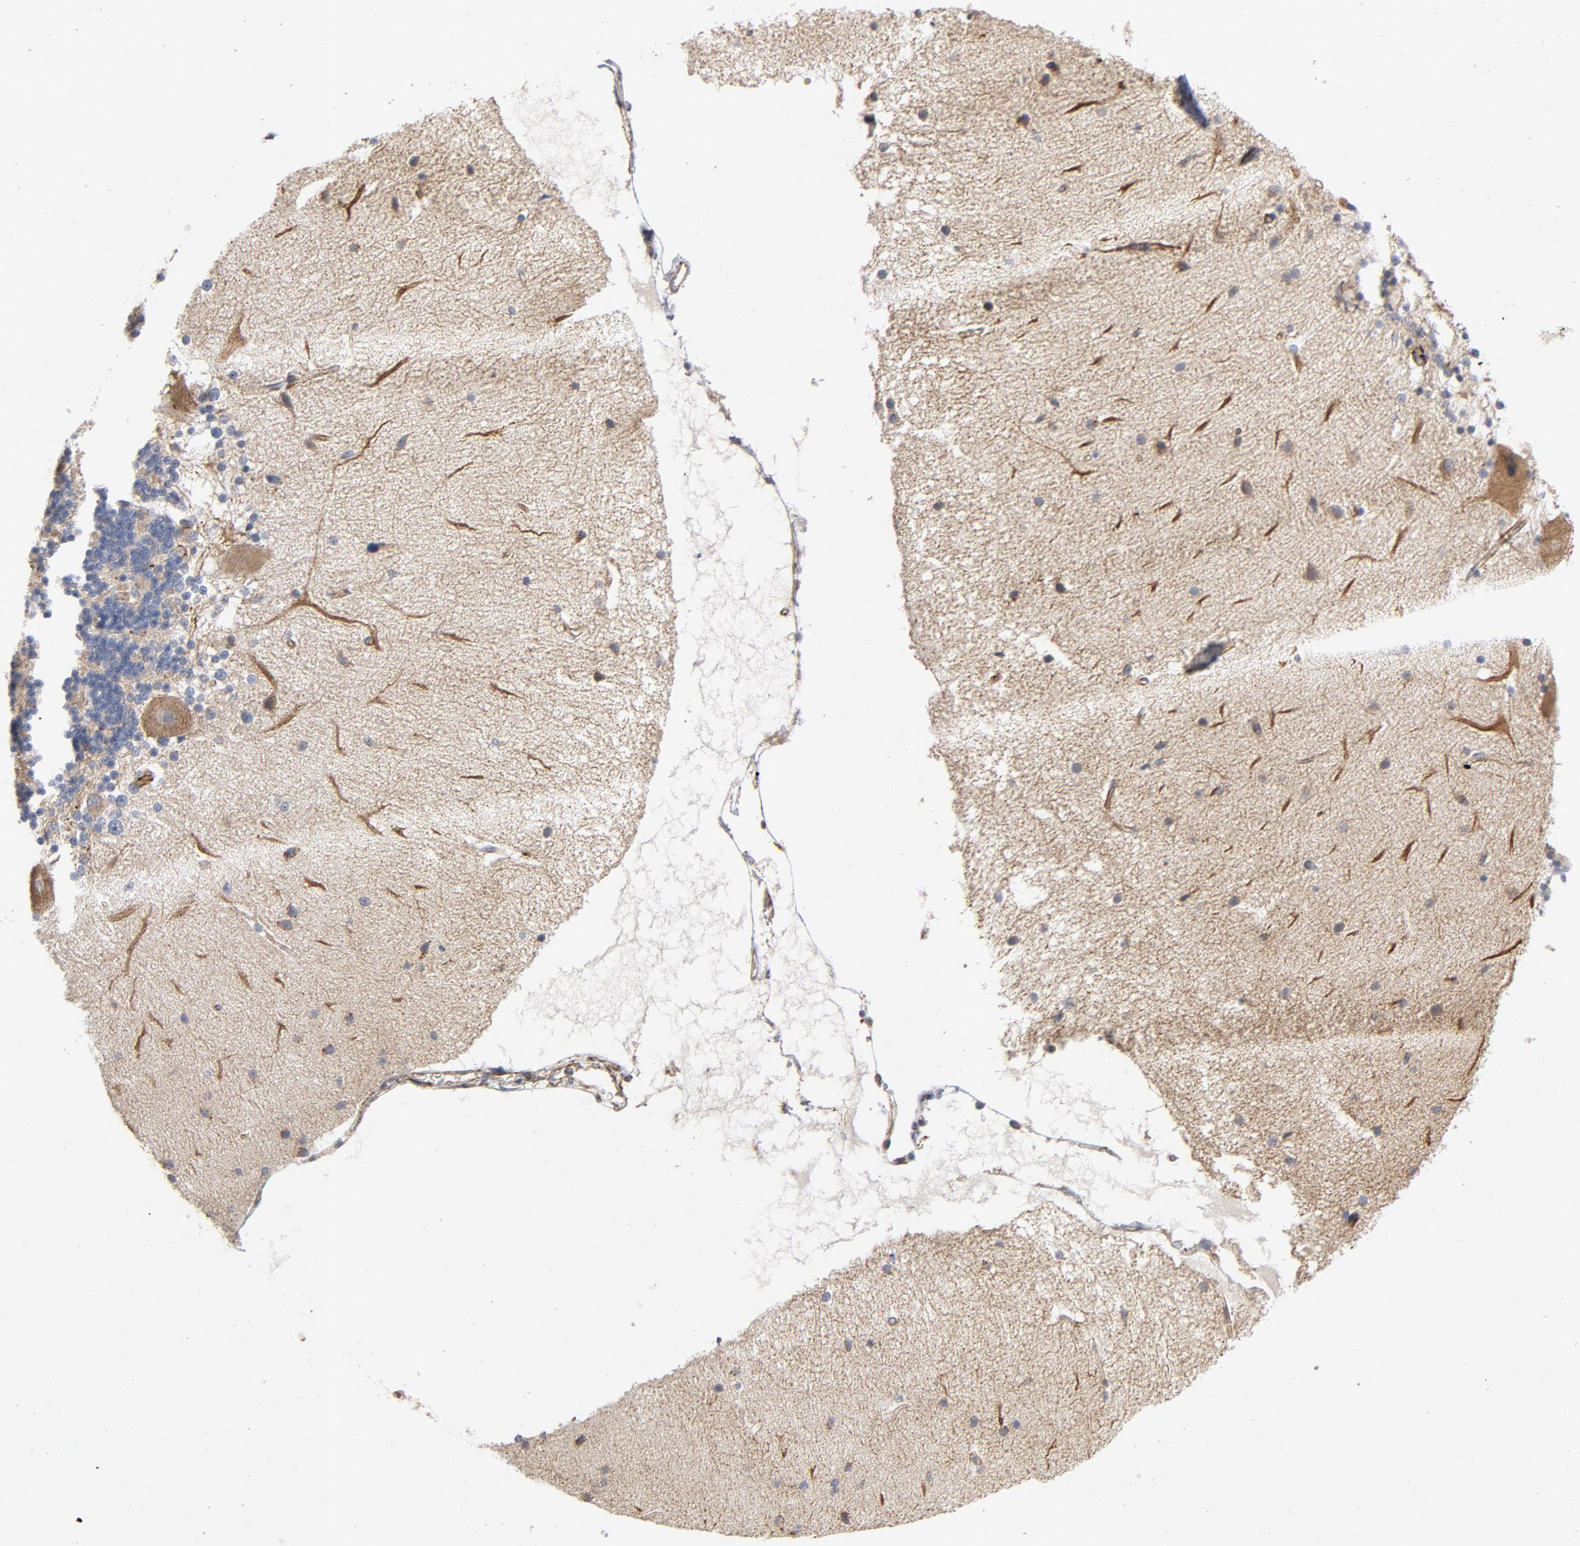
{"staining": {"intensity": "negative", "quantity": "none", "location": "none"}, "tissue": "cerebellum", "cell_type": "Cells in granular layer", "image_type": "normal", "snomed": [{"axis": "morphology", "description": "Normal tissue, NOS"}, {"axis": "topography", "description": "Cerebellum"}], "caption": "Cerebellum was stained to show a protein in brown. There is no significant positivity in cells in granular layer. Brightfield microscopy of immunohistochemistry (IHC) stained with DAB (3,3'-diaminobenzidine) (brown) and hematoxylin (blue), captured at high magnification.", "gene": "FAM118A", "patient": {"sex": "female", "age": 54}}